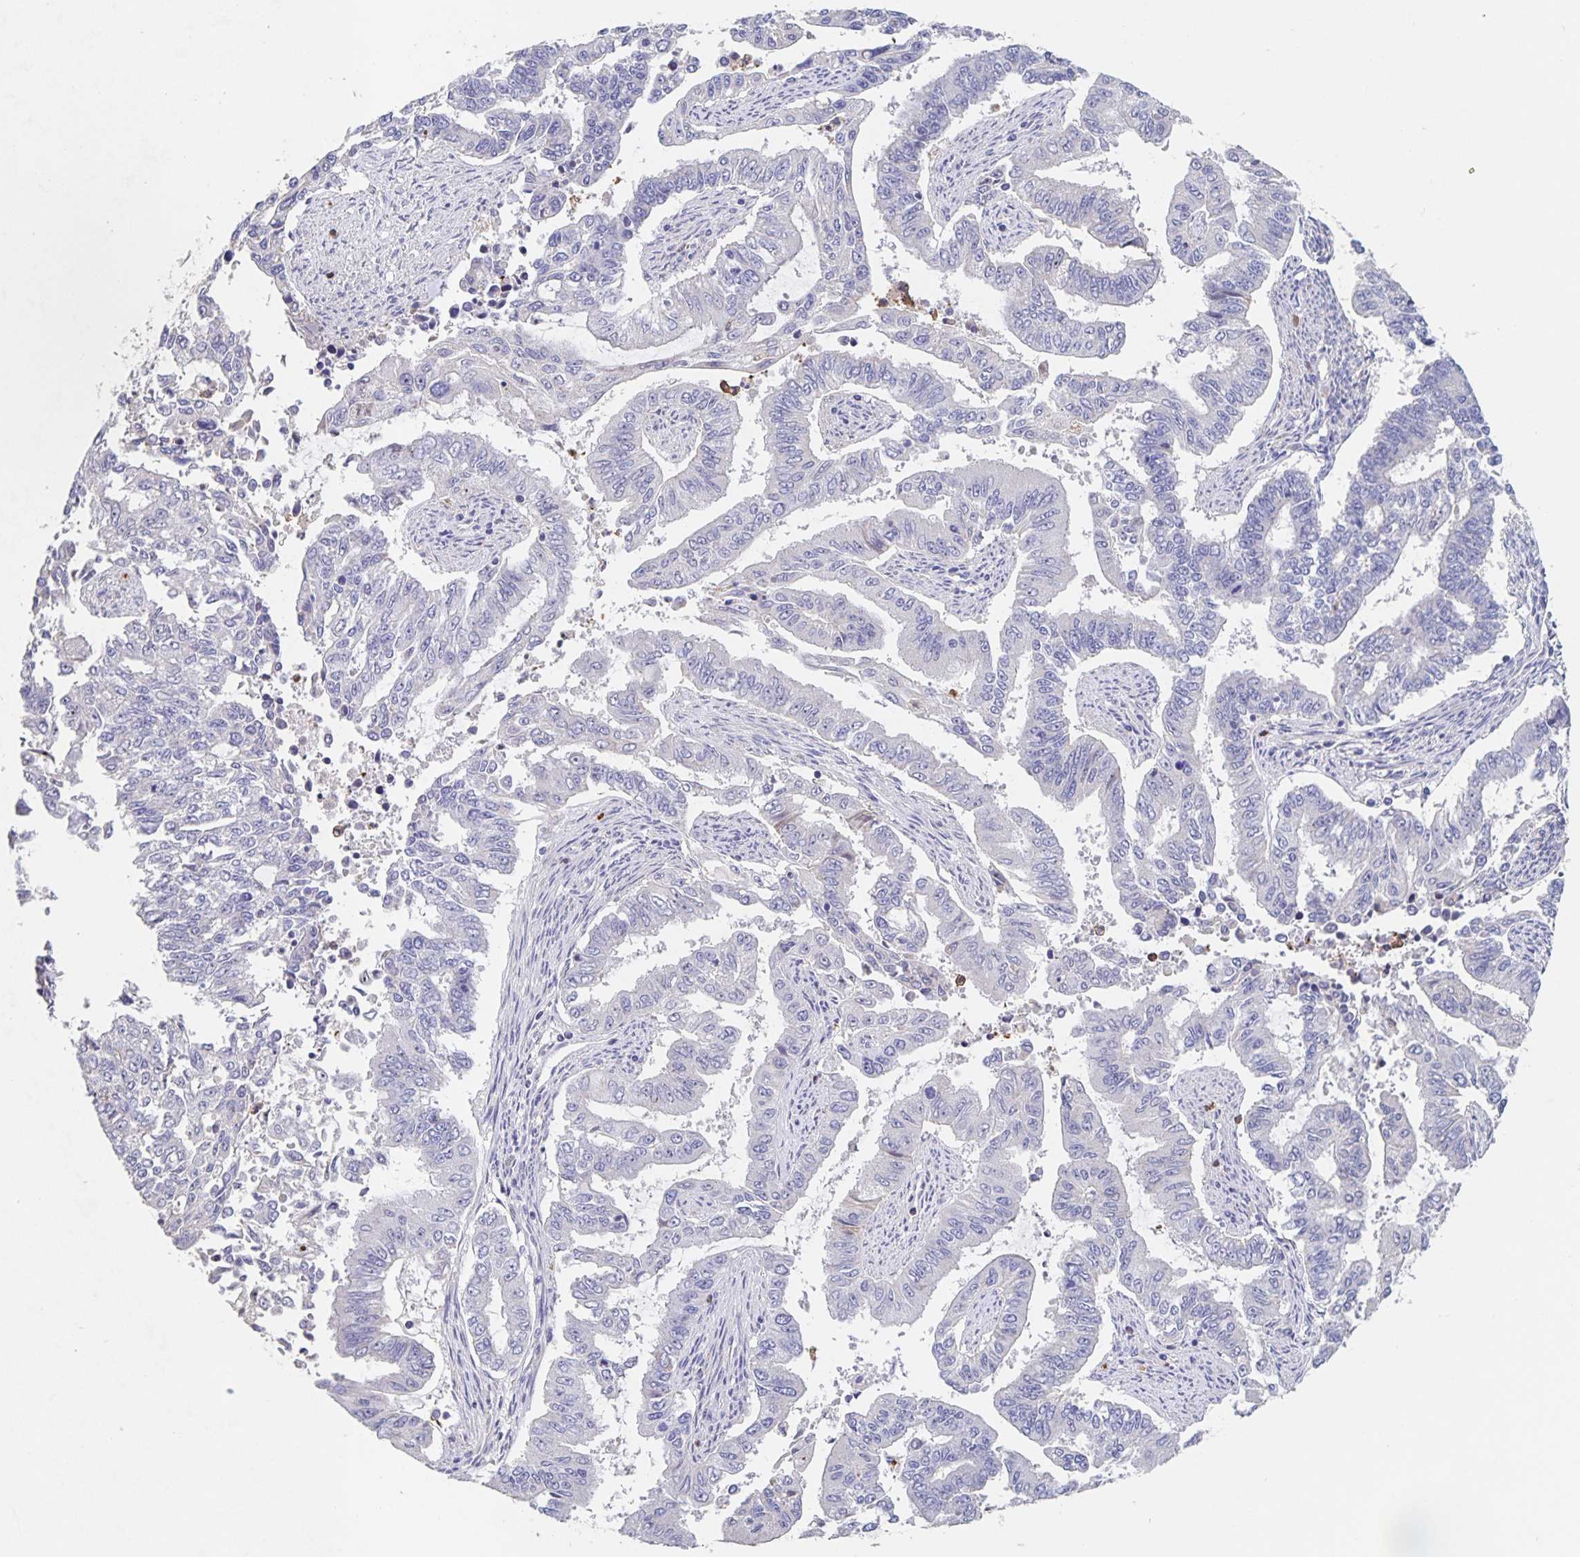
{"staining": {"intensity": "negative", "quantity": "none", "location": "none"}, "tissue": "endometrial cancer", "cell_type": "Tumor cells", "image_type": "cancer", "snomed": [{"axis": "morphology", "description": "Adenocarcinoma, NOS"}, {"axis": "topography", "description": "Uterus"}], "caption": "DAB (3,3'-diaminobenzidine) immunohistochemical staining of human adenocarcinoma (endometrial) reveals no significant staining in tumor cells.", "gene": "CDC42BPG", "patient": {"sex": "female", "age": 59}}